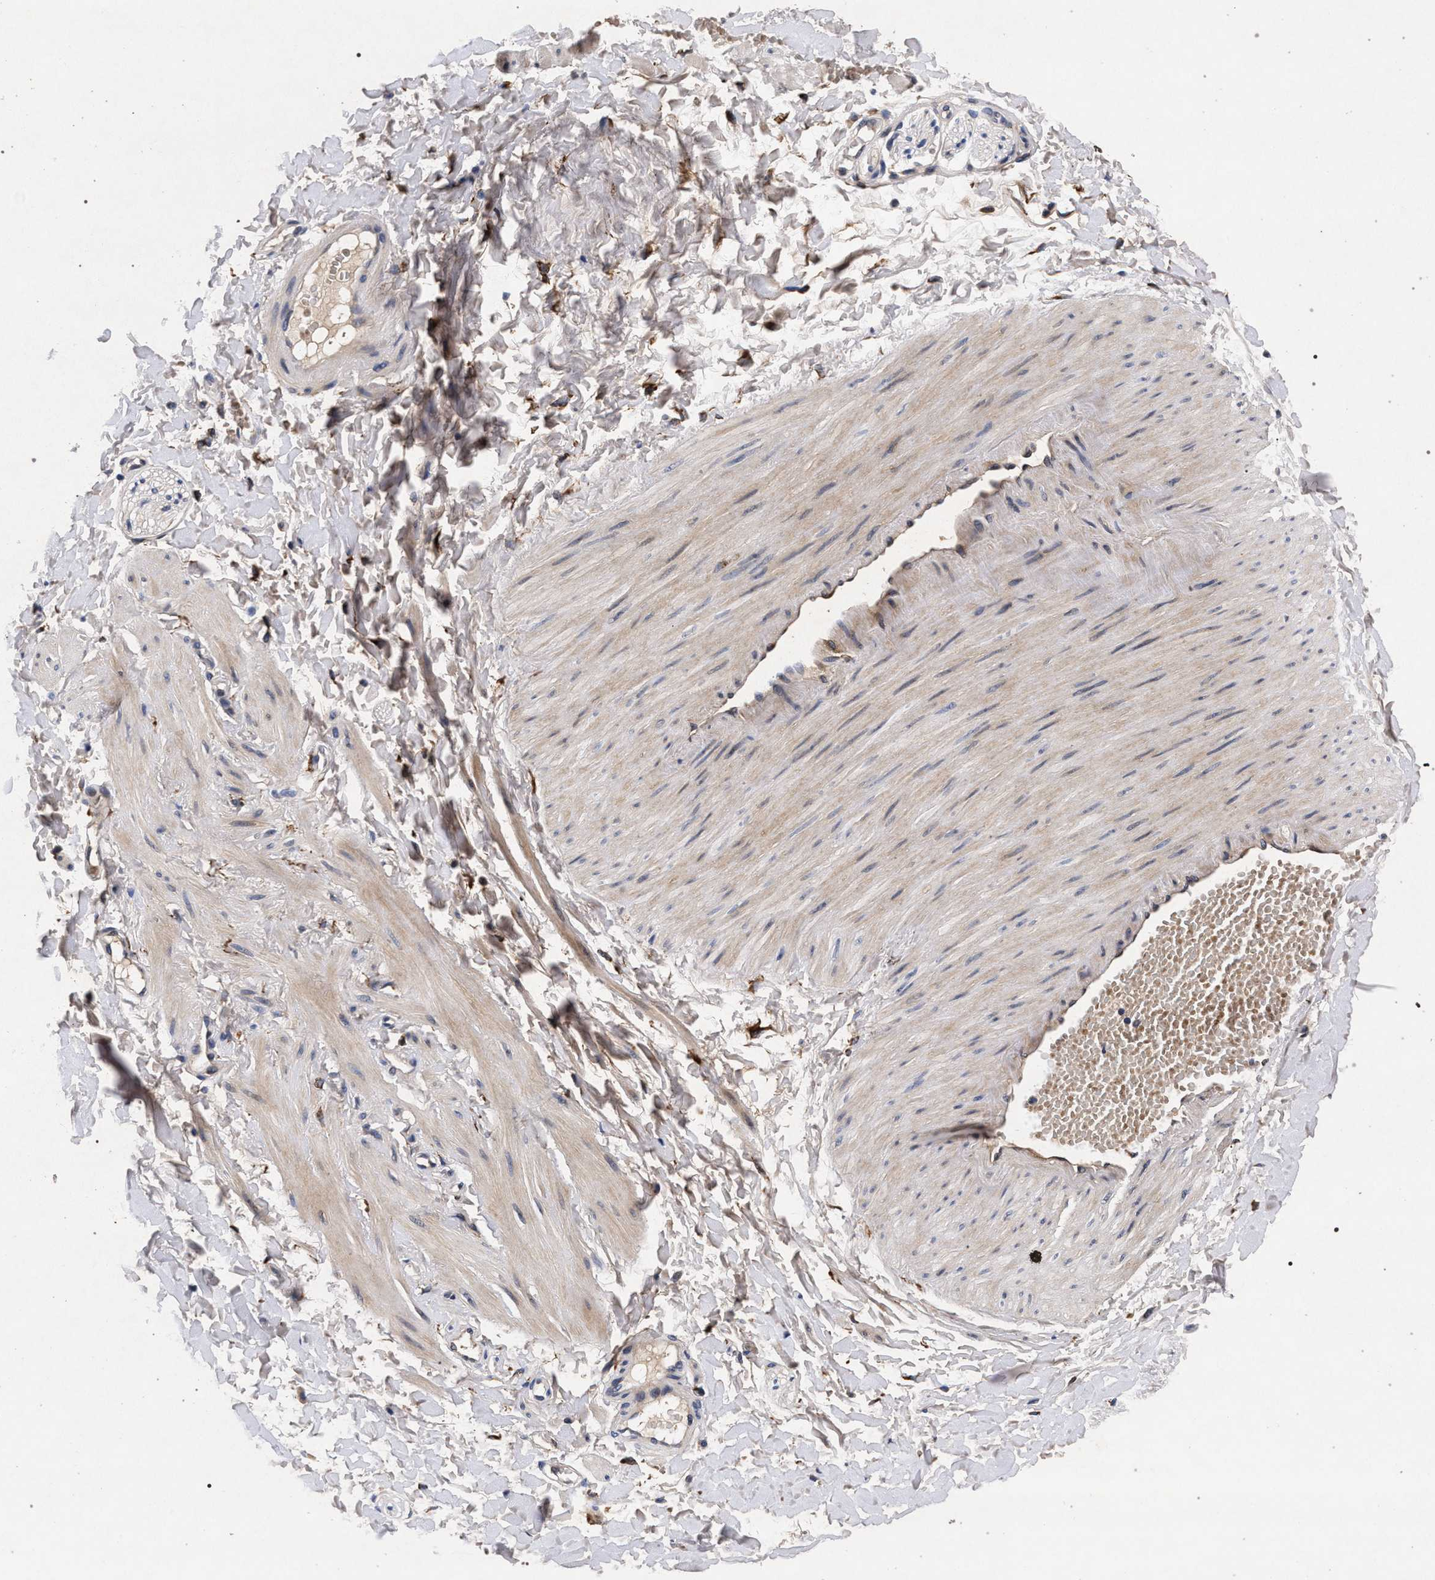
{"staining": {"intensity": "weak", "quantity": "25%-75%", "location": "cytoplasmic/membranous"}, "tissue": "adipose tissue", "cell_type": "Adipocytes", "image_type": "normal", "snomed": [{"axis": "morphology", "description": "Normal tissue, NOS"}, {"axis": "topography", "description": "Adipose tissue"}, {"axis": "topography", "description": "Vascular tissue"}, {"axis": "topography", "description": "Peripheral nerve tissue"}], "caption": "Adipose tissue stained for a protein (brown) exhibits weak cytoplasmic/membranous positive expression in about 25%-75% of adipocytes.", "gene": "NEK7", "patient": {"sex": "male", "age": 25}}